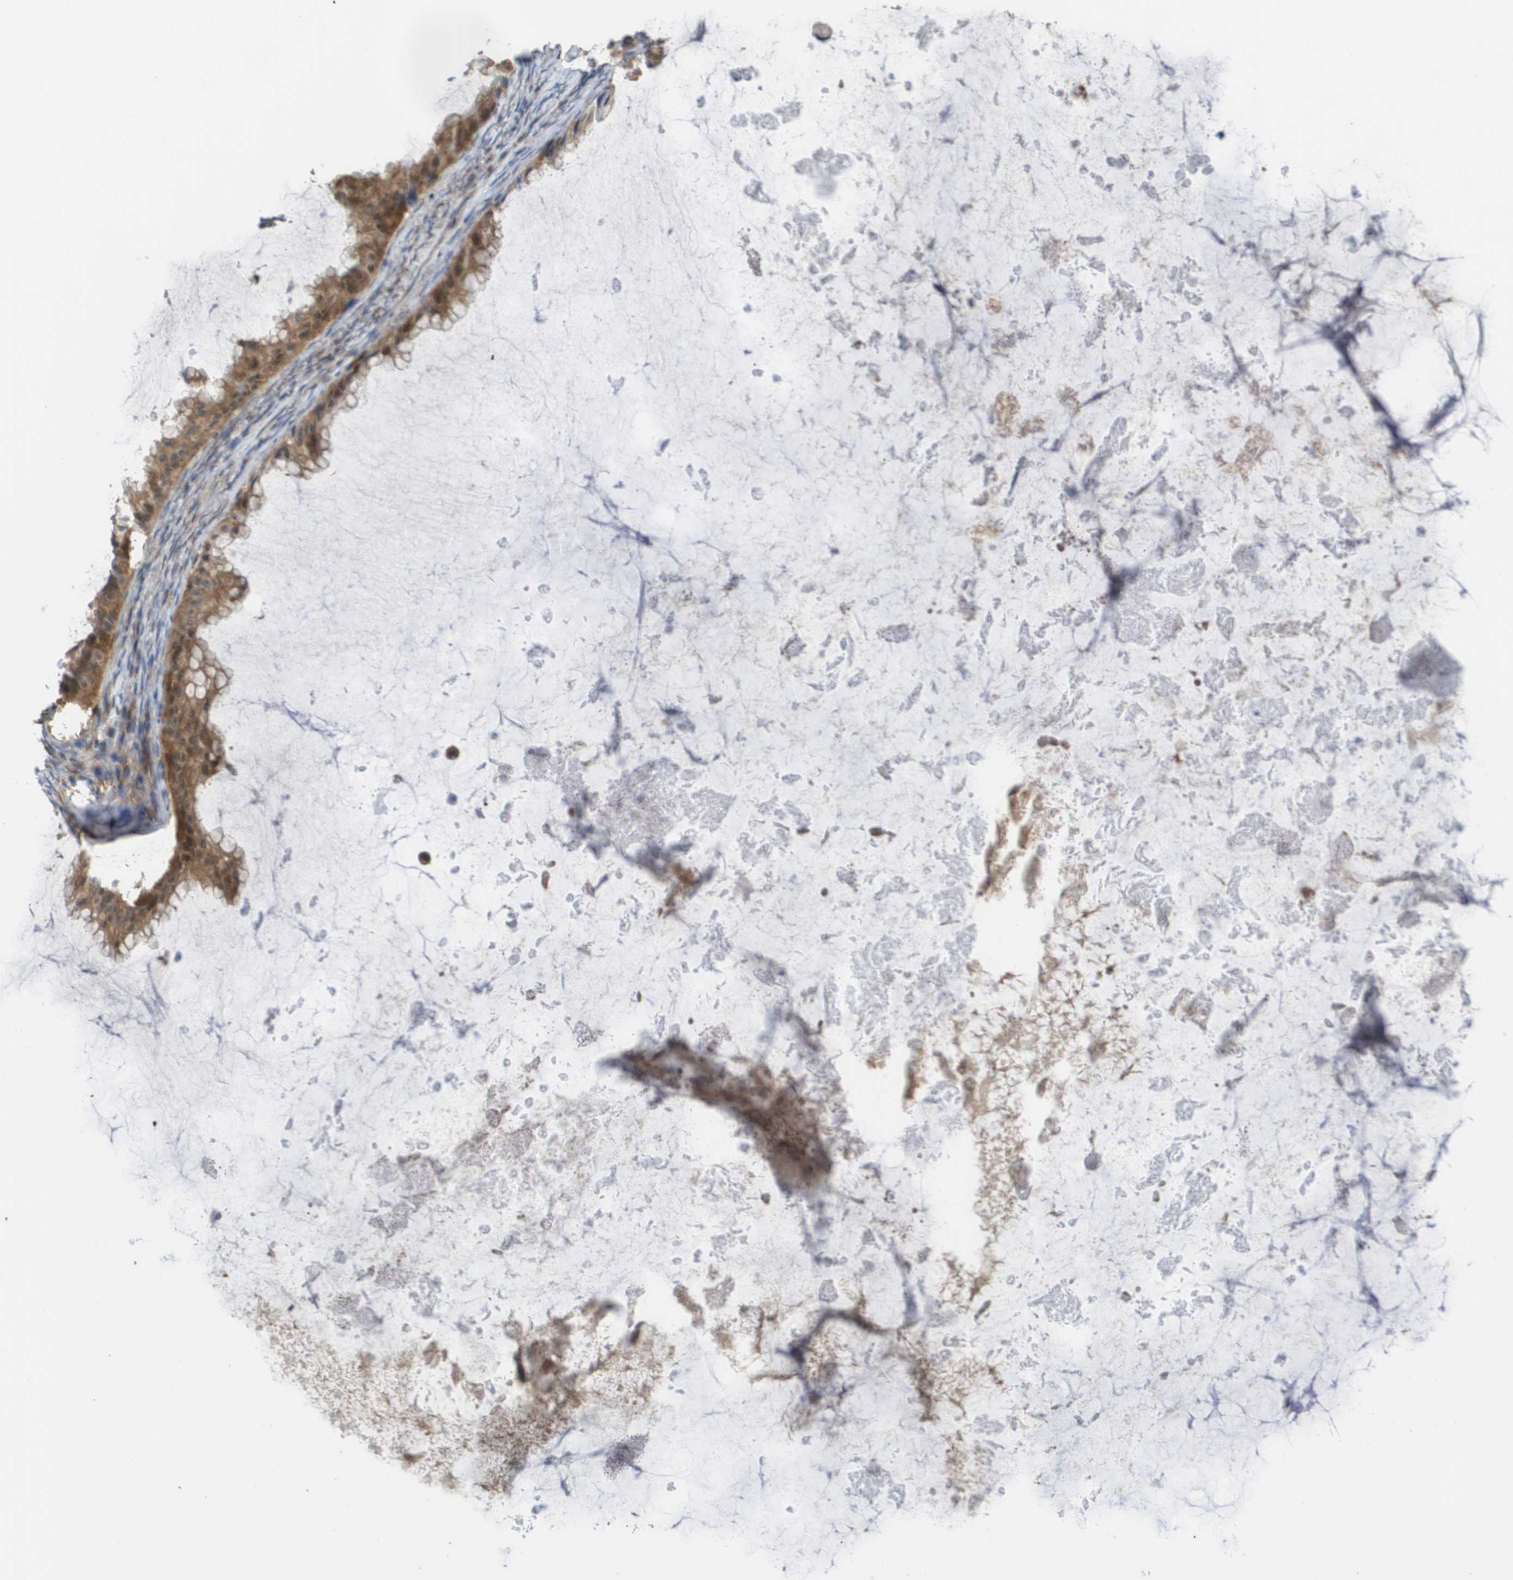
{"staining": {"intensity": "moderate", "quantity": ">75%", "location": "cytoplasmic/membranous"}, "tissue": "ovarian cancer", "cell_type": "Tumor cells", "image_type": "cancer", "snomed": [{"axis": "morphology", "description": "Cystadenocarcinoma, mucinous, NOS"}, {"axis": "topography", "description": "Ovary"}], "caption": "A histopathology image of ovarian cancer stained for a protein exhibits moderate cytoplasmic/membranous brown staining in tumor cells.", "gene": "RBM38", "patient": {"sex": "female", "age": 61}}